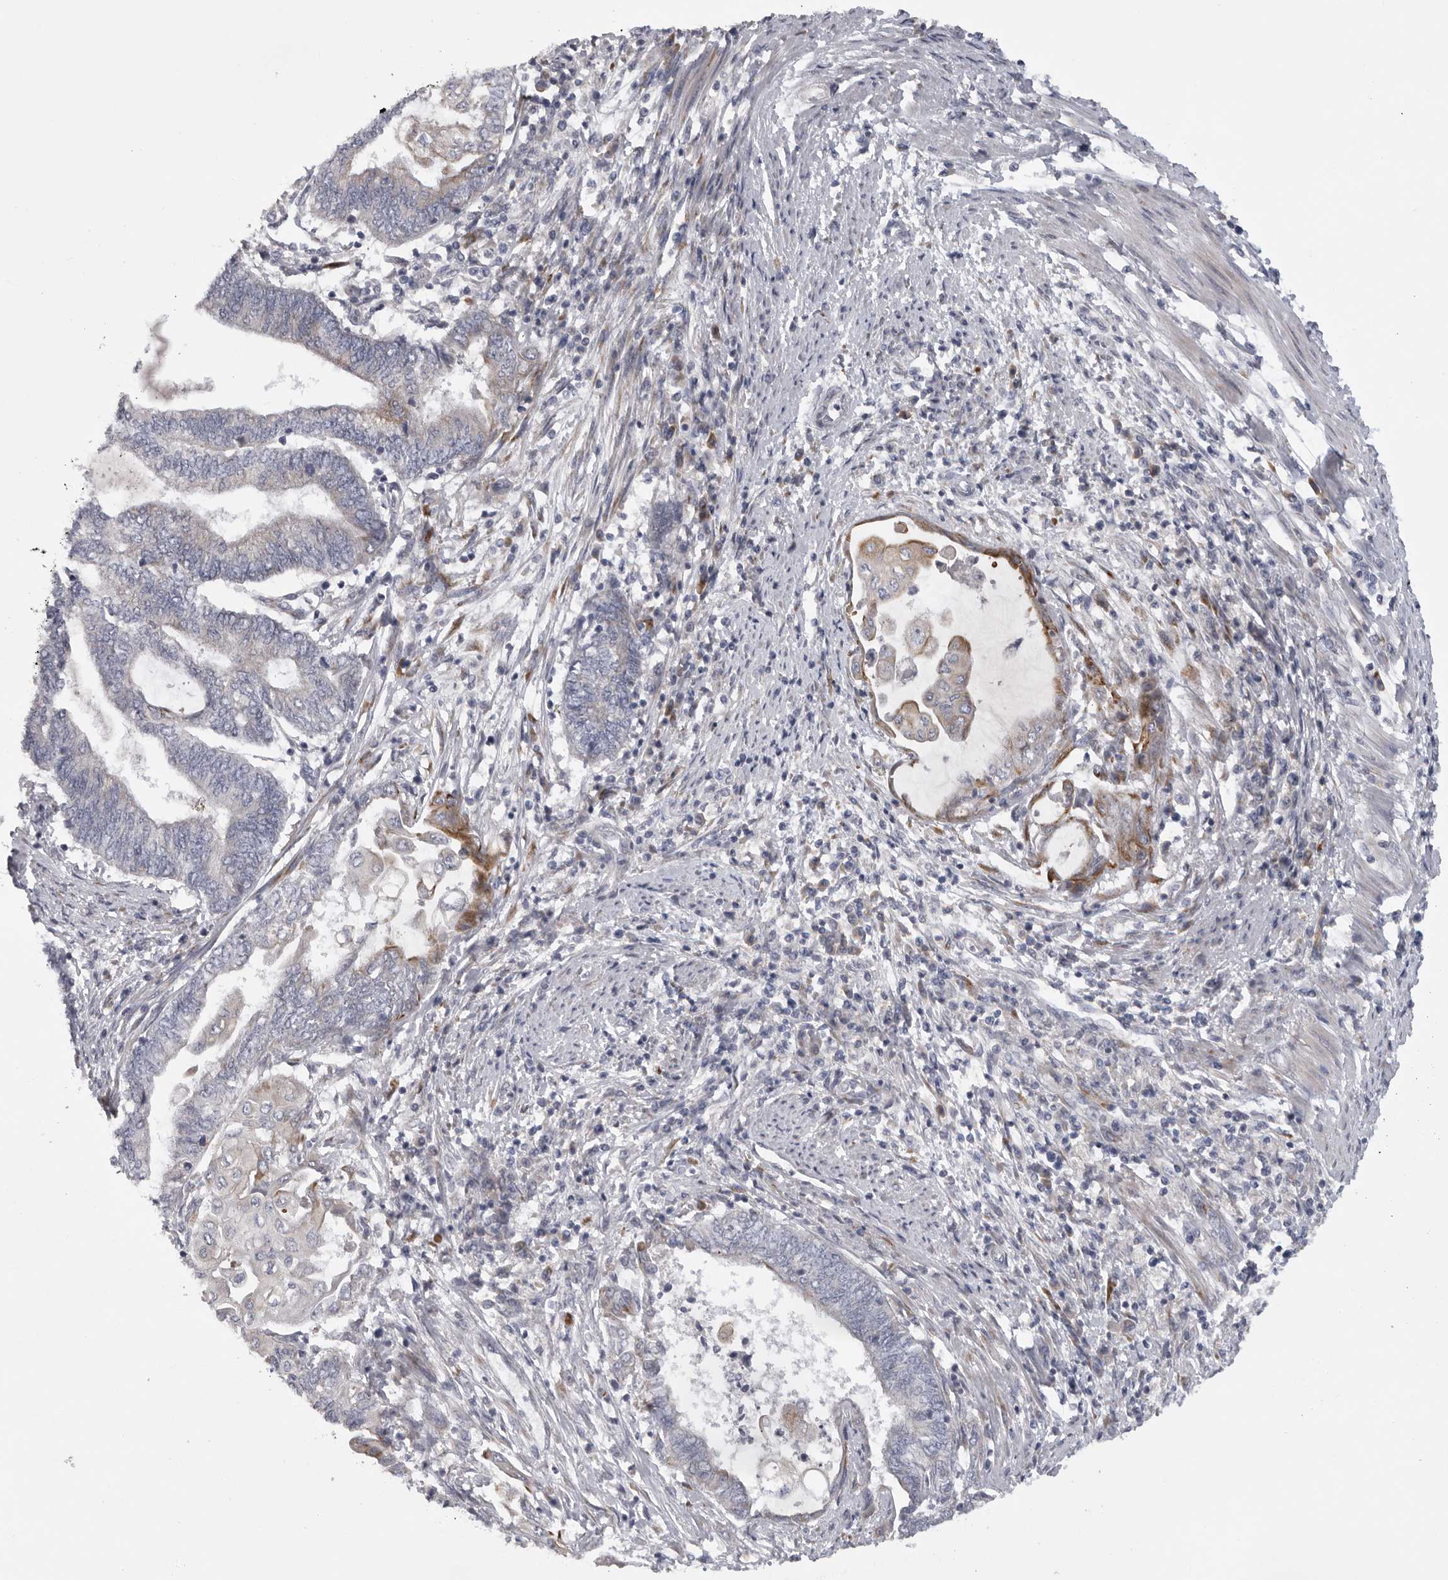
{"staining": {"intensity": "moderate", "quantity": "<25%", "location": "cytoplasmic/membranous"}, "tissue": "endometrial cancer", "cell_type": "Tumor cells", "image_type": "cancer", "snomed": [{"axis": "morphology", "description": "Adenocarcinoma, NOS"}, {"axis": "topography", "description": "Uterus"}, {"axis": "topography", "description": "Endometrium"}], "caption": "A photomicrograph of endometrial cancer (adenocarcinoma) stained for a protein shows moderate cytoplasmic/membranous brown staining in tumor cells.", "gene": "USP24", "patient": {"sex": "female", "age": 70}}